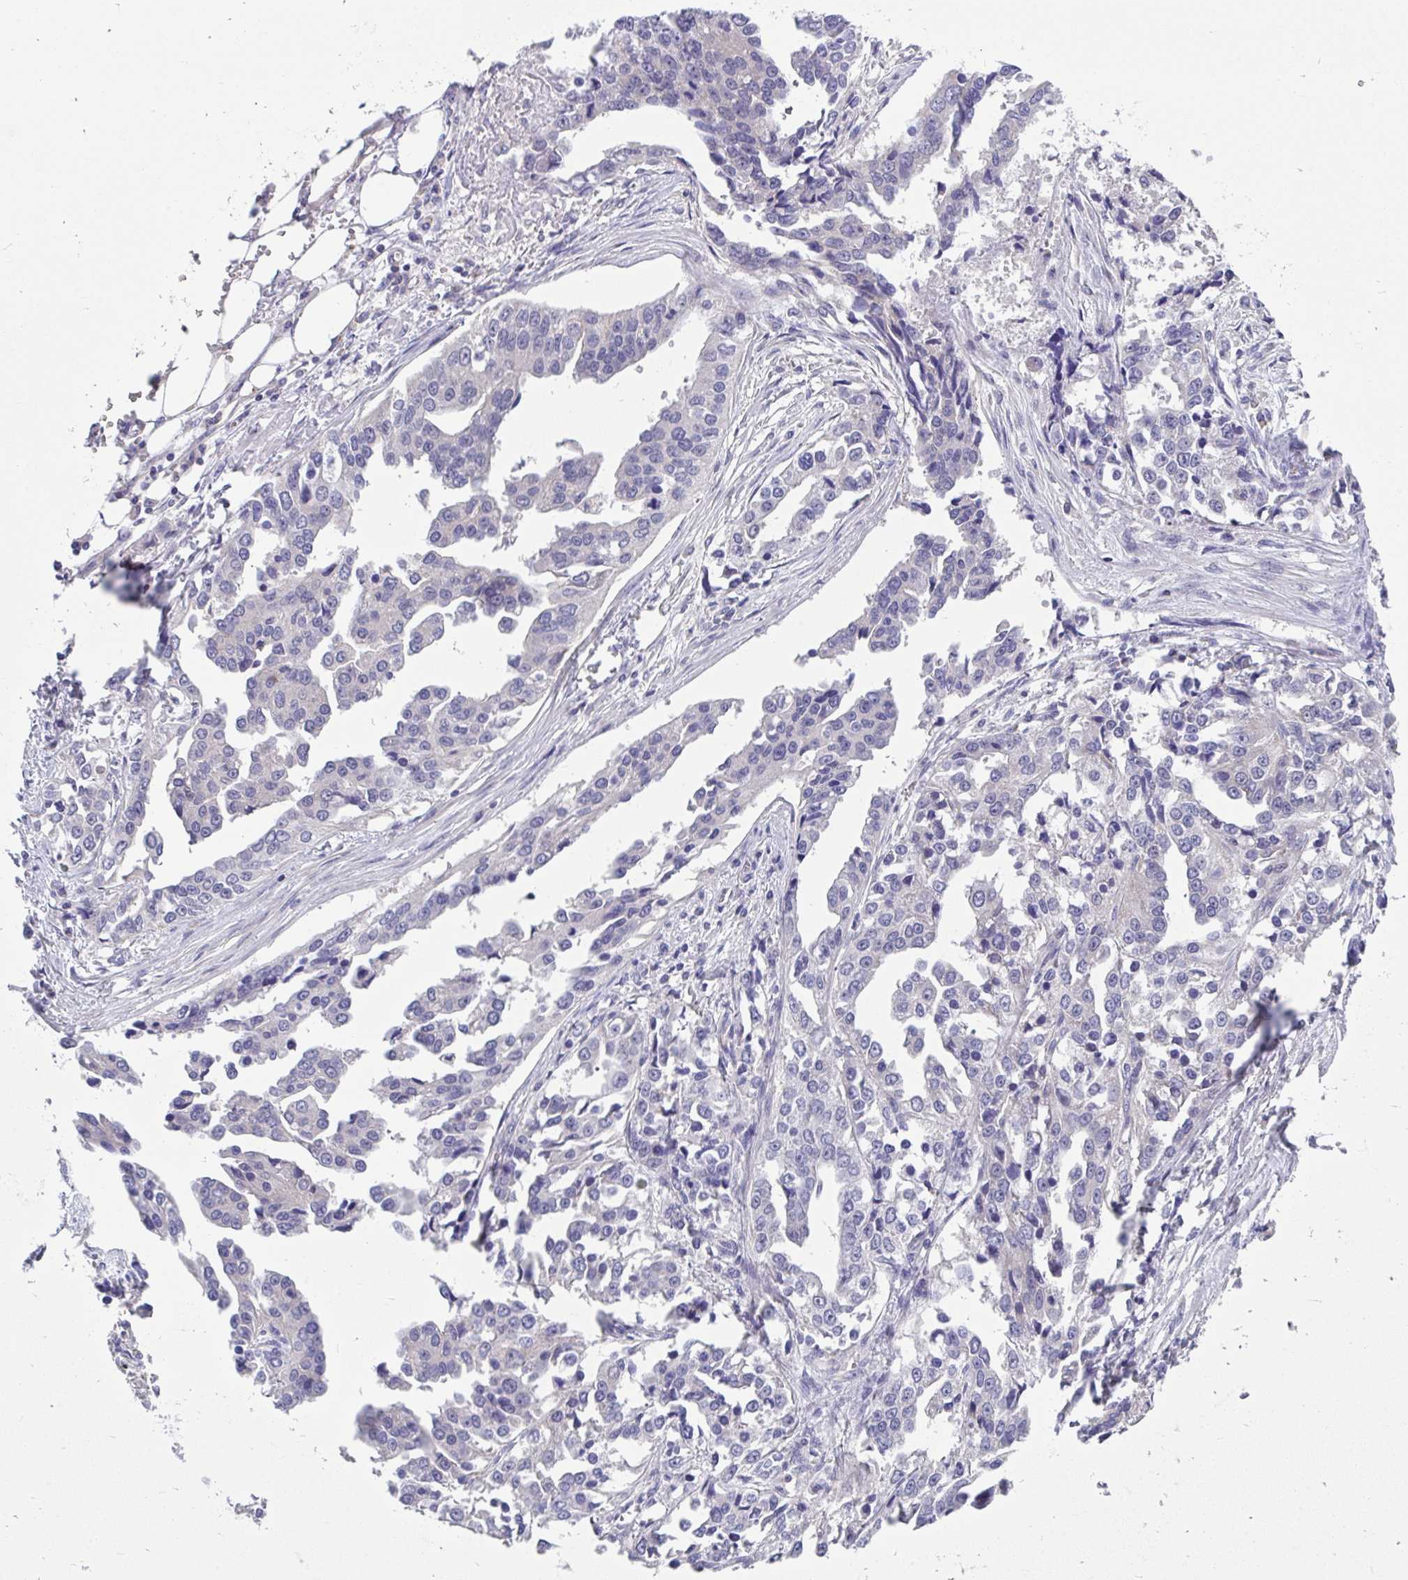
{"staining": {"intensity": "weak", "quantity": "25%-75%", "location": "cytoplasmic/membranous"}, "tissue": "ovarian cancer", "cell_type": "Tumor cells", "image_type": "cancer", "snomed": [{"axis": "morphology", "description": "Cystadenocarcinoma, serous, NOS"}, {"axis": "topography", "description": "Ovary"}], "caption": "This image demonstrates serous cystadenocarcinoma (ovarian) stained with immunohistochemistry (IHC) to label a protein in brown. The cytoplasmic/membranous of tumor cells show weak positivity for the protein. Nuclei are counter-stained blue.", "gene": "FHIP1B", "patient": {"sex": "female", "age": 75}}